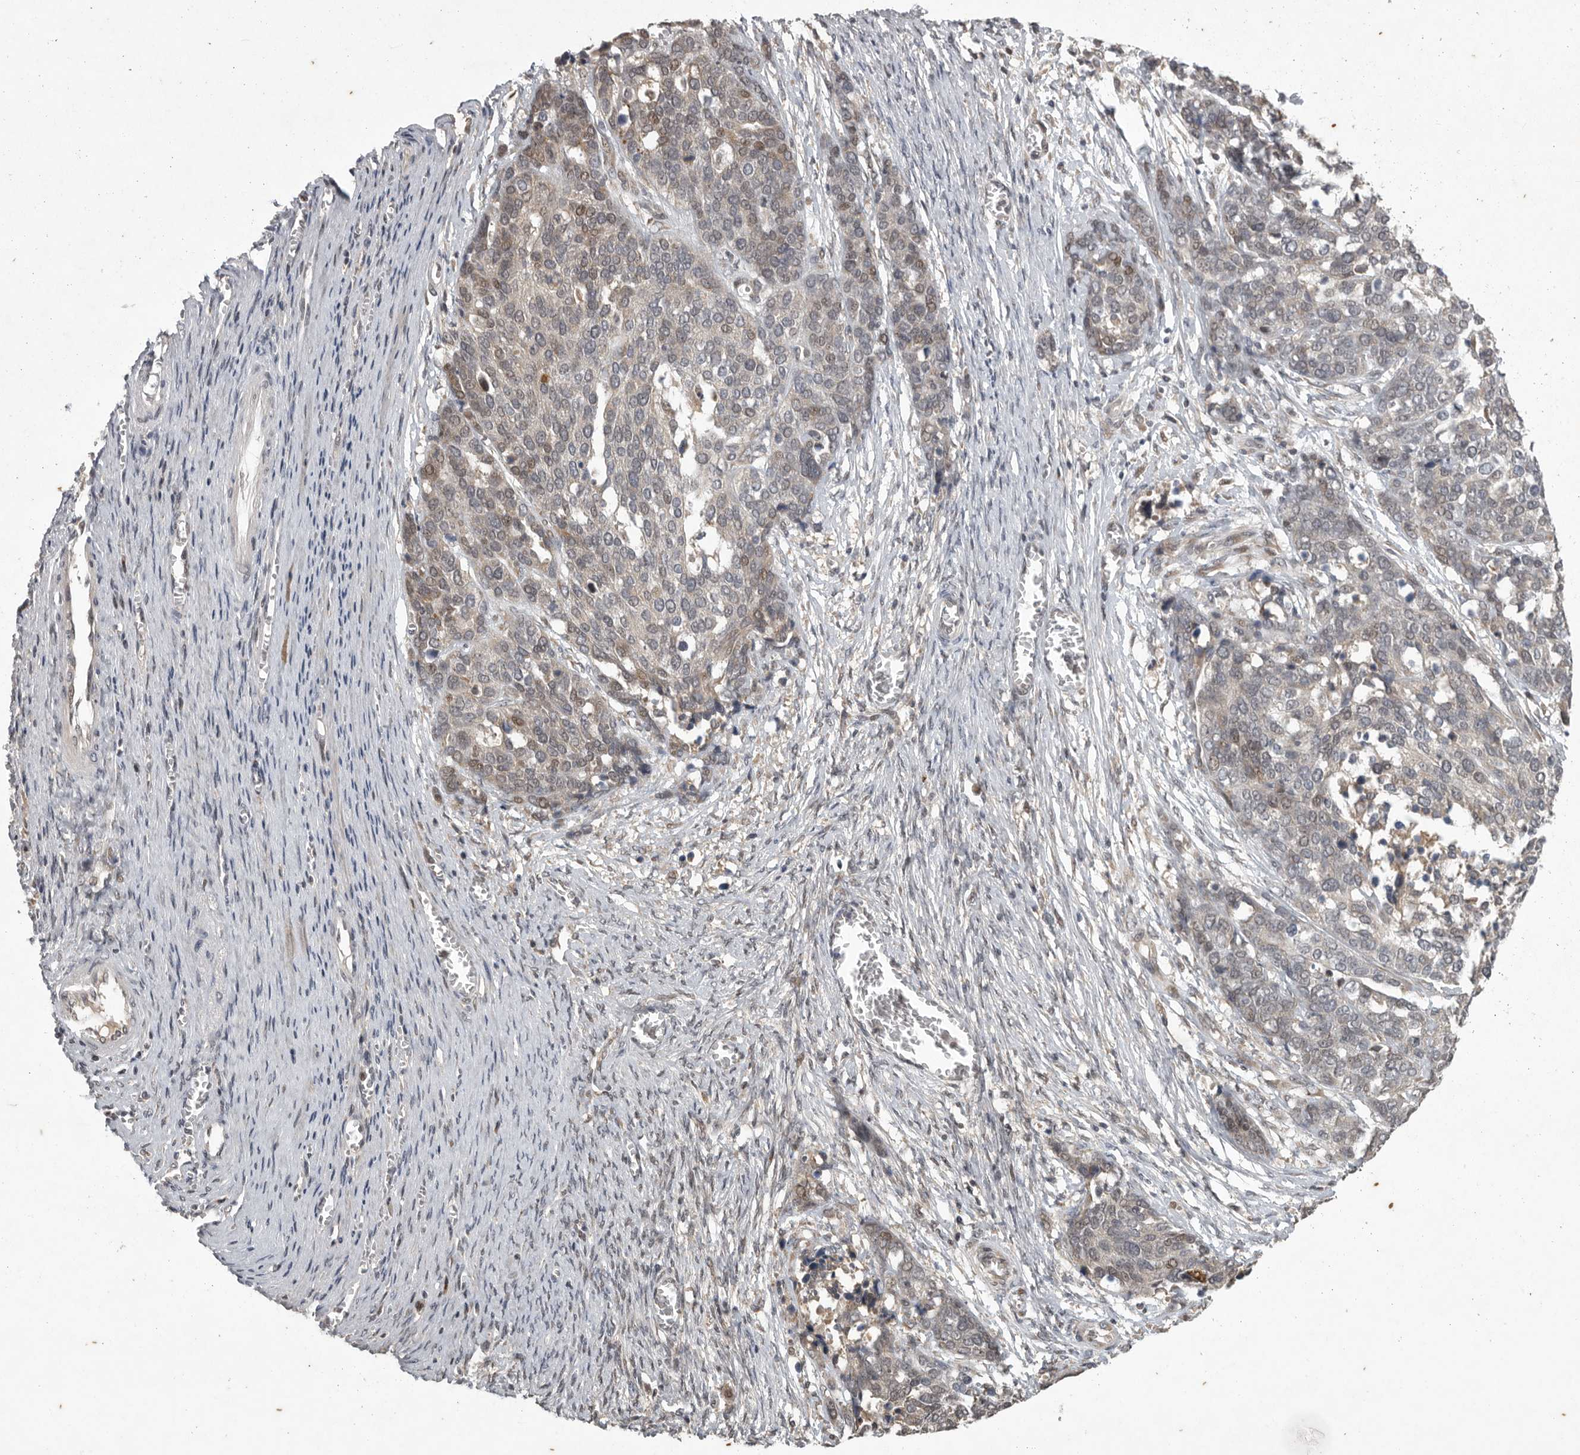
{"staining": {"intensity": "weak", "quantity": "<25%", "location": "cytoplasmic/membranous"}, "tissue": "ovarian cancer", "cell_type": "Tumor cells", "image_type": "cancer", "snomed": [{"axis": "morphology", "description": "Cystadenocarcinoma, serous, NOS"}, {"axis": "topography", "description": "Ovary"}], "caption": "Micrograph shows no significant protein staining in tumor cells of serous cystadenocarcinoma (ovarian). Nuclei are stained in blue.", "gene": "MAN2A1", "patient": {"sex": "female", "age": 44}}